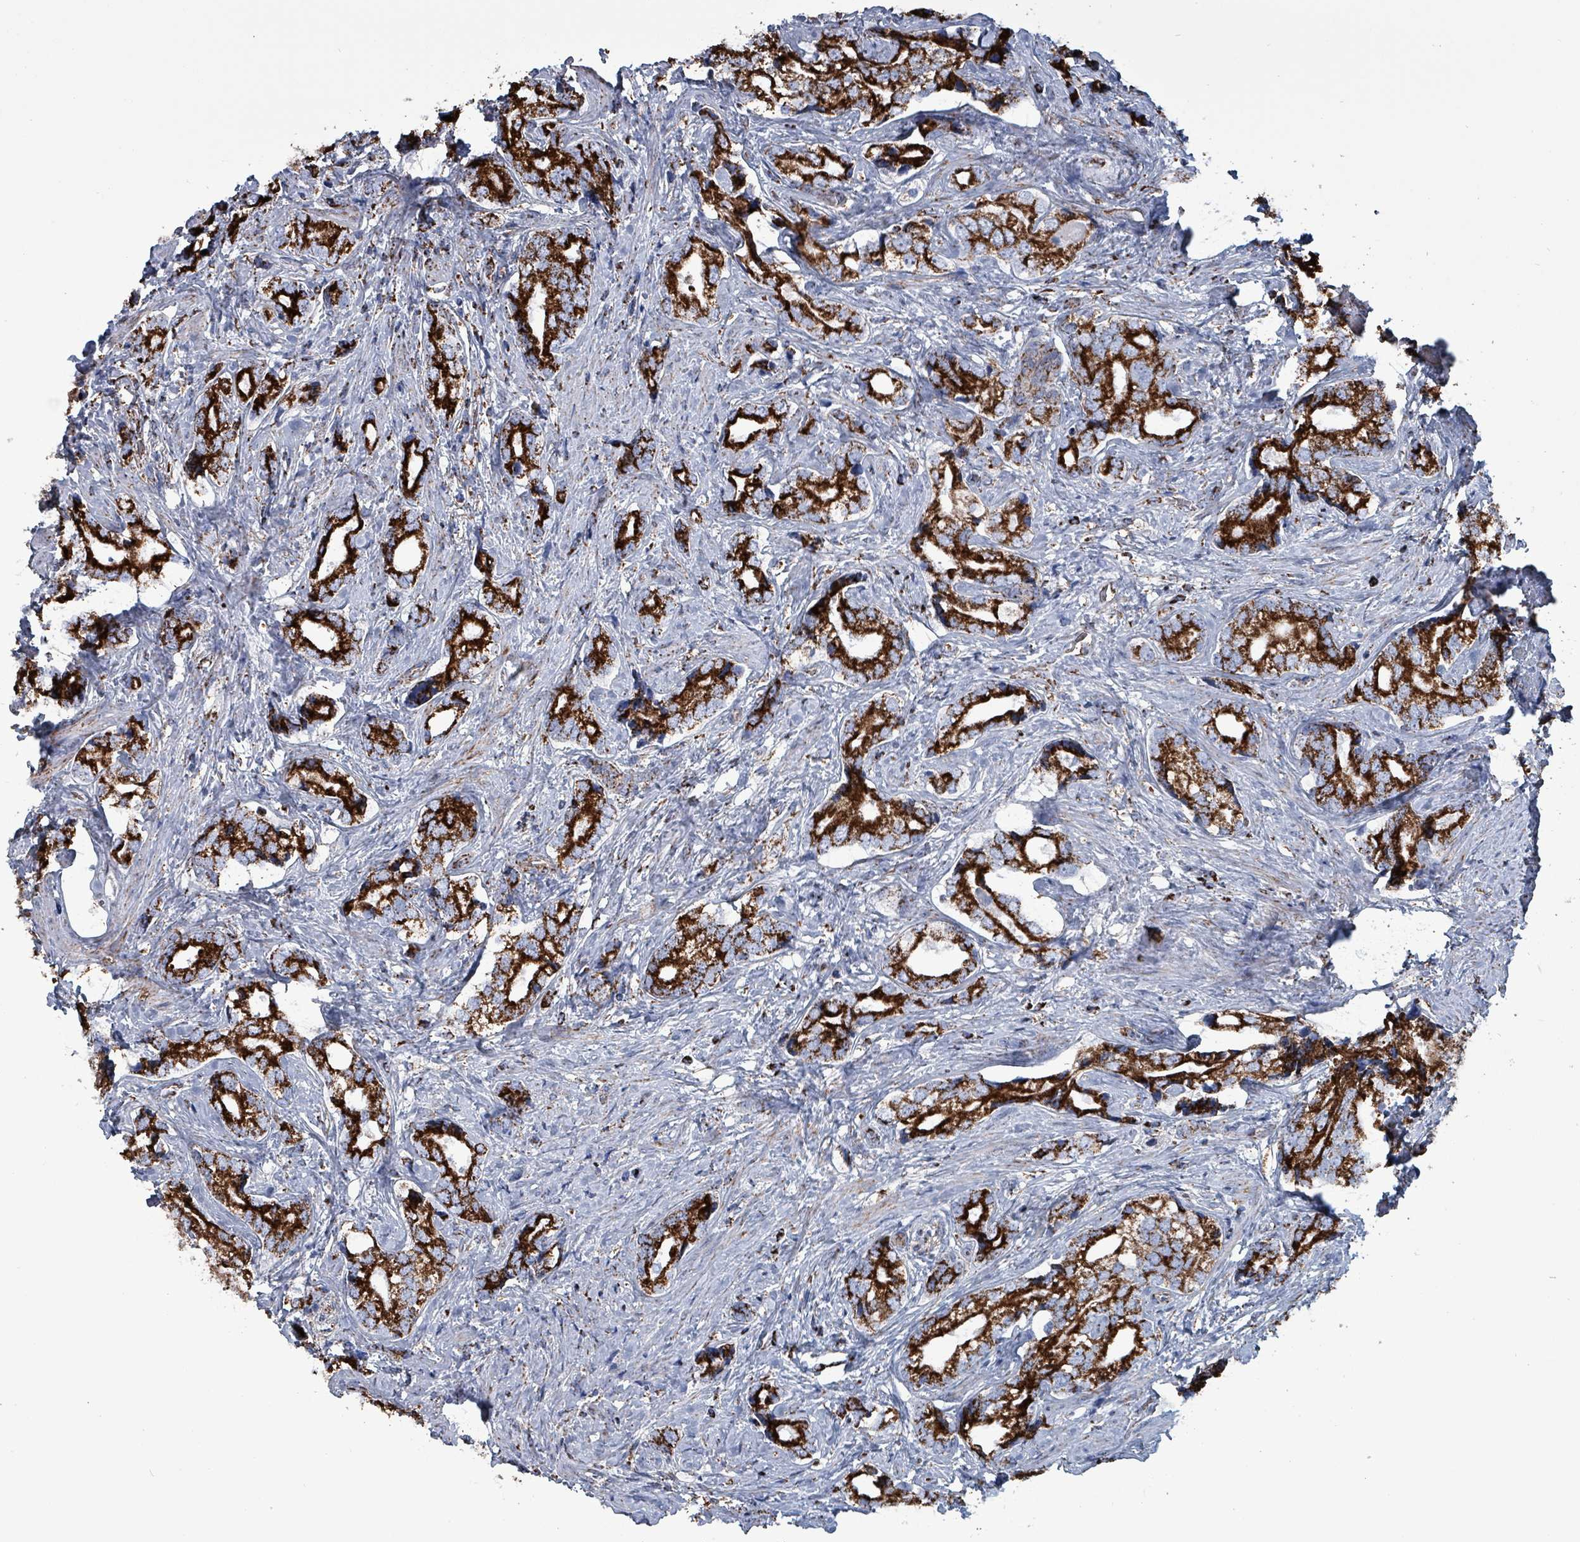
{"staining": {"intensity": "strong", "quantity": ">75%", "location": "cytoplasmic/membranous"}, "tissue": "prostate cancer", "cell_type": "Tumor cells", "image_type": "cancer", "snomed": [{"axis": "morphology", "description": "Adenocarcinoma, High grade"}, {"axis": "topography", "description": "Prostate"}], "caption": "A brown stain shows strong cytoplasmic/membranous expression of a protein in prostate cancer tumor cells. Using DAB (3,3'-diaminobenzidine) (brown) and hematoxylin (blue) stains, captured at high magnification using brightfield microscopy.", "gene": "IDH3B", "patient": {"sex": "male", "age": 75}}